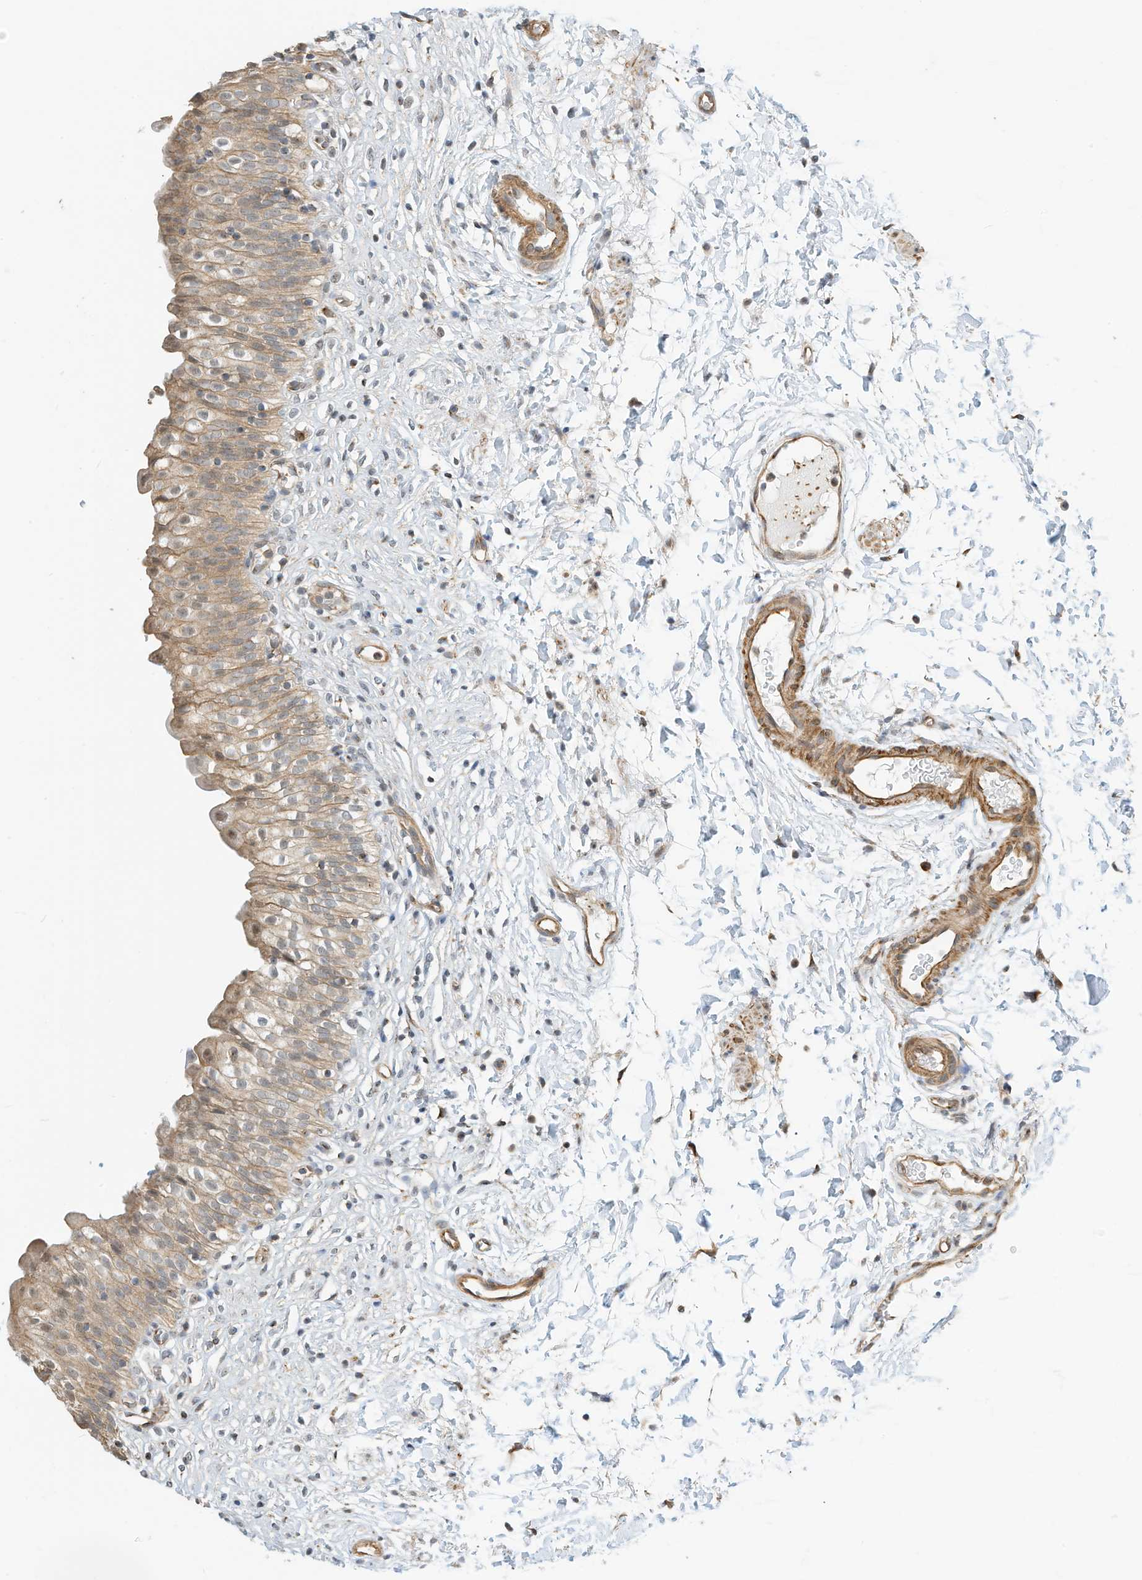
{"staining": {"intensity": "moderate", "quantity": ">75%", "location": "cytoplasmic/membranous"}, "tissue": "urinary bladder", "cell_type": "Urothelial cells", "image_type": "normal", "snomed": [{"axis": "morphology", "description": "Normal tissue, NOS"}, {"axis": "topography", "description": "Urinary bladder"}], "caption": "A high-resolution micrograph shows immunohistochemistry (IHC) staining of benign urinary bladder, which reveals moderate cytoplasmic/membranous staining in approximately >75% of urothelial cells.", "gene": "OFD1", "patient": {"sex": "male", "age": 55}}